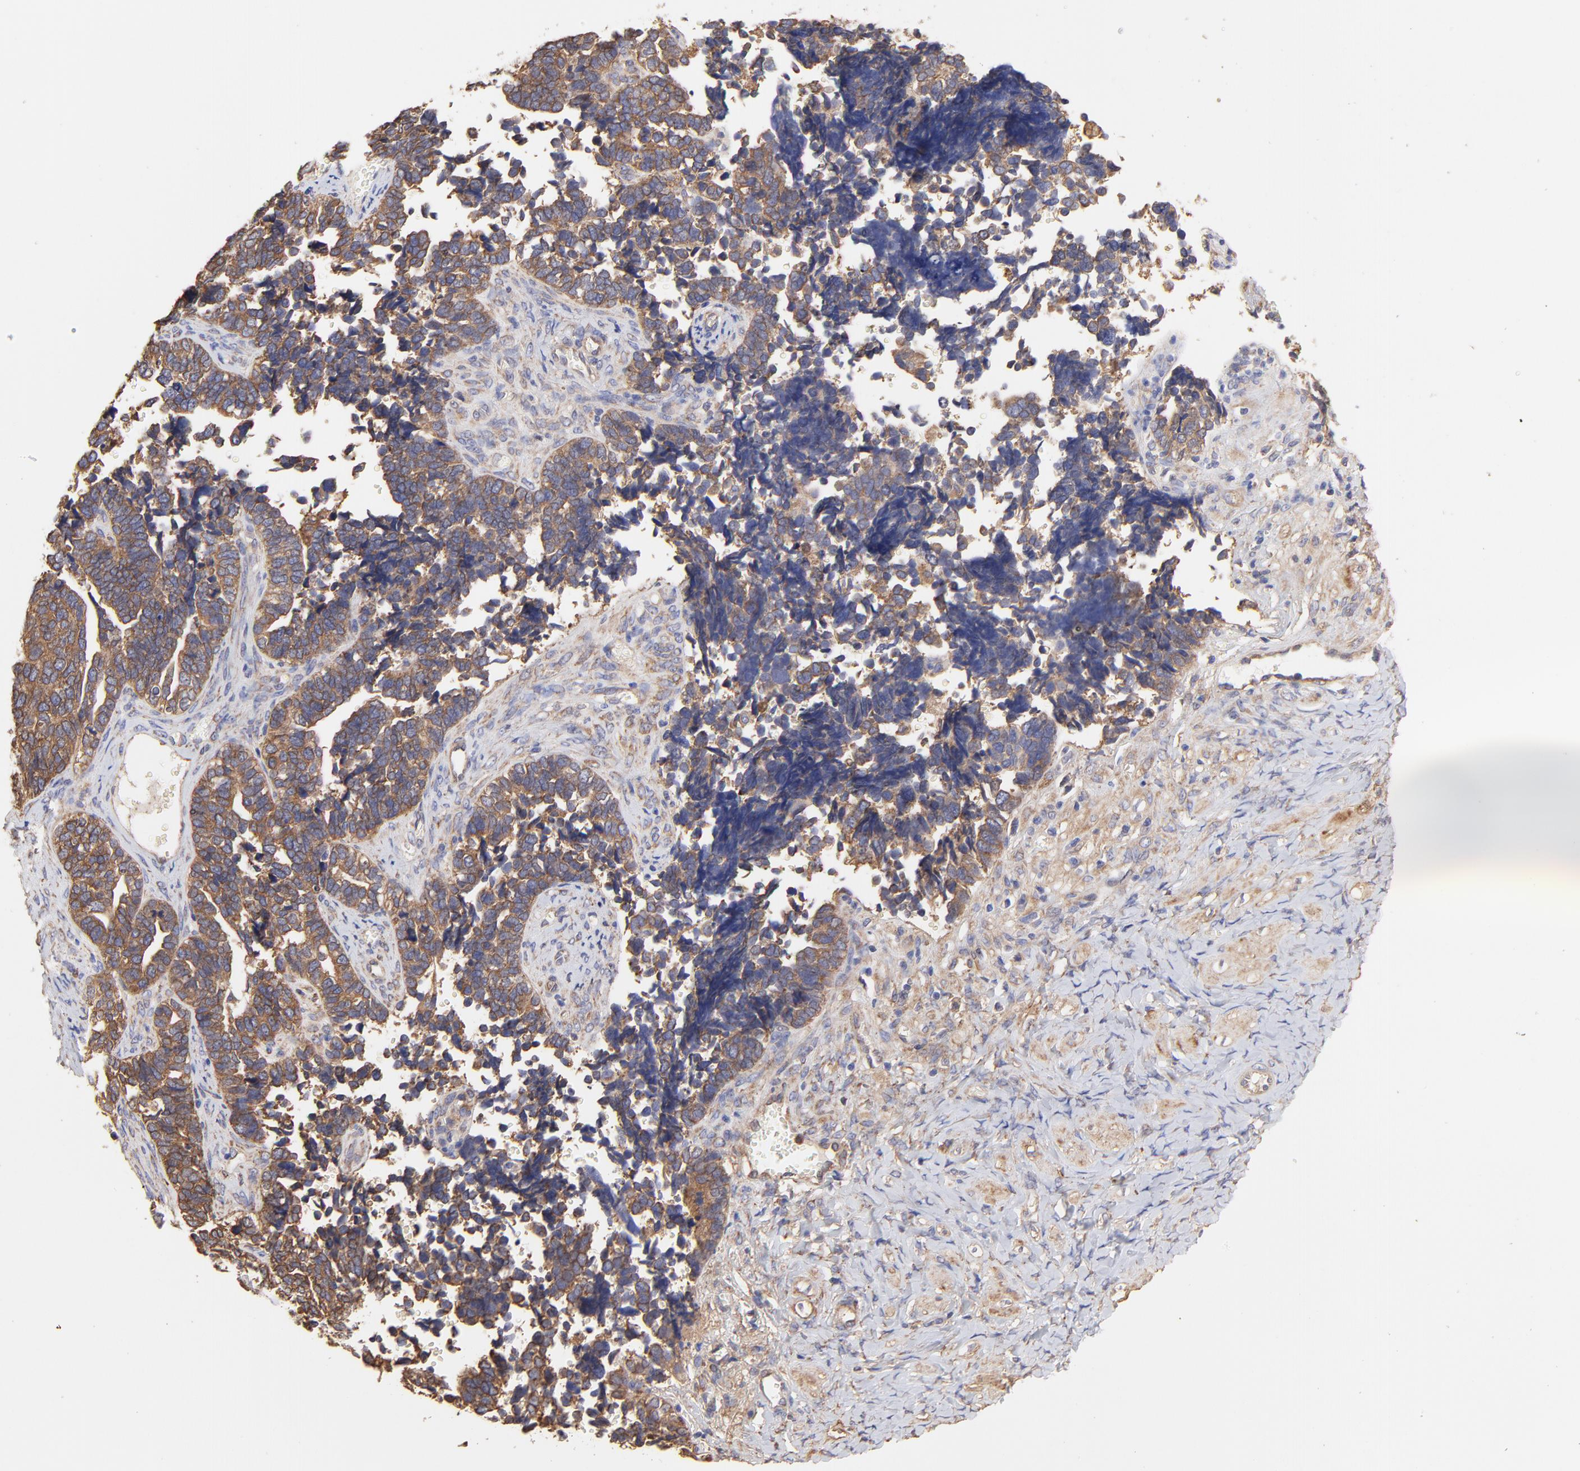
{"staining": {"intensity": "strong", "quantity": ">75%", "location": "cytoplasmic/membranous"}, "tissue": "ovarian cancer", "cell_type": "Tumor cells", "image_type": "cancer", "snomed": [{"axis": "morphology", "description": "Cystadenocarcinoma, serous, NOS"}, {"axis": "topography", "description": "Ovary"}], "caption": "Immunohistochemistry (DAB) staining of ovarian cancer exhibits strong cytoplasmic/membranous protein staining in about >75% of tumor cells.", "gene": "PFKM", "patient": {"sex": "female", "age": 77}}